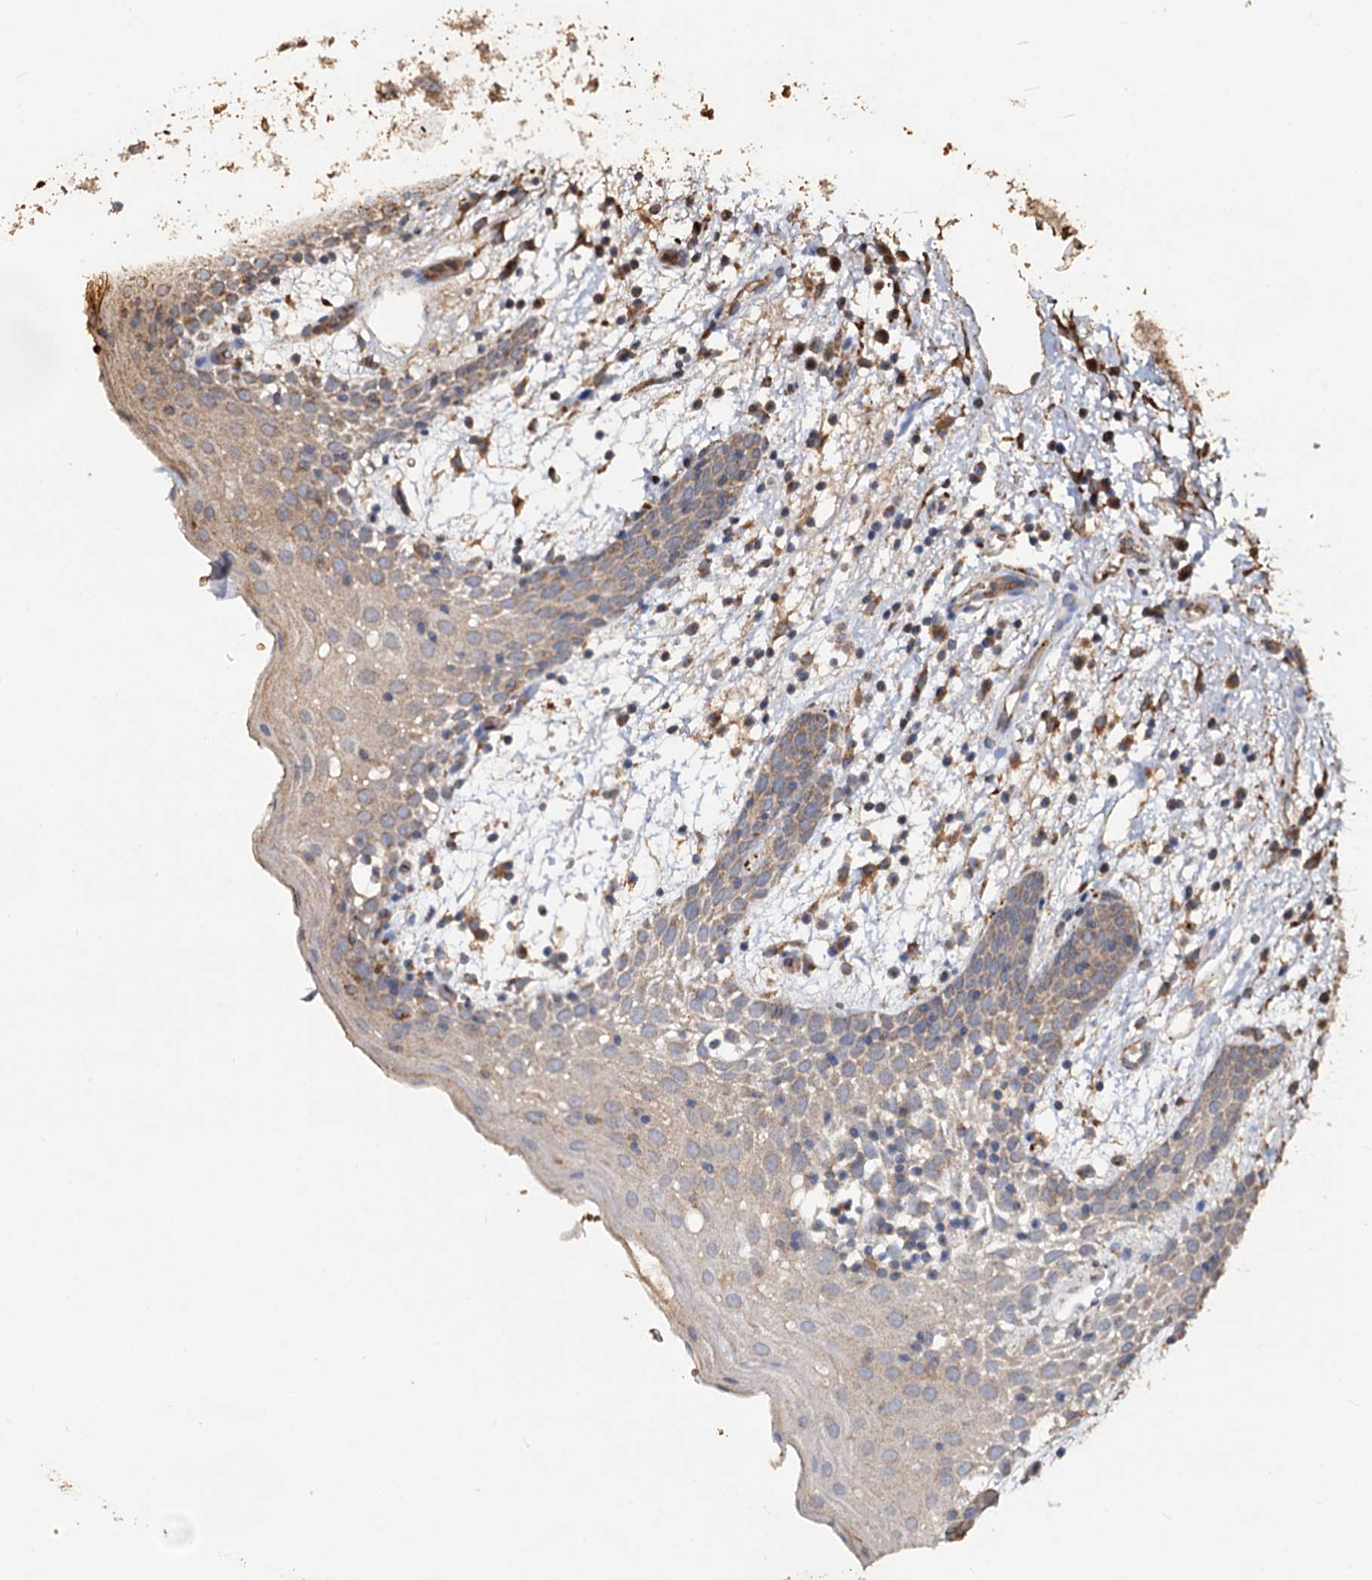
{"staining": {"intensity": "weak", "quantity": "25%-75%", "location": "cytoplasmic/membranous"}, "tissue": "oral mucosa", "cell_type": "Squamous epithelial cells", "image_type": "normal", "snomed": [{"axis": "morphology", "description": "Normal tissue, NOS"}, {"axis": "topography", "description": "Skeletal muscle"}, {"axis": "topography", "description": "Oral tissue"}, {"axis": "topography", "description": "Salivary gland"}, {"axis": "topography", "description": "Peripheral nerve tissue"}], "caption": "This is a histology image of immunohistochemistry staining of benign oral mucosa, which shows weak positivity in the cytoplasmic/membranous of squamous epithelial cells.", "gene": "NOTCH2NLA", "patient": {"sex": "male", "age": 54}}